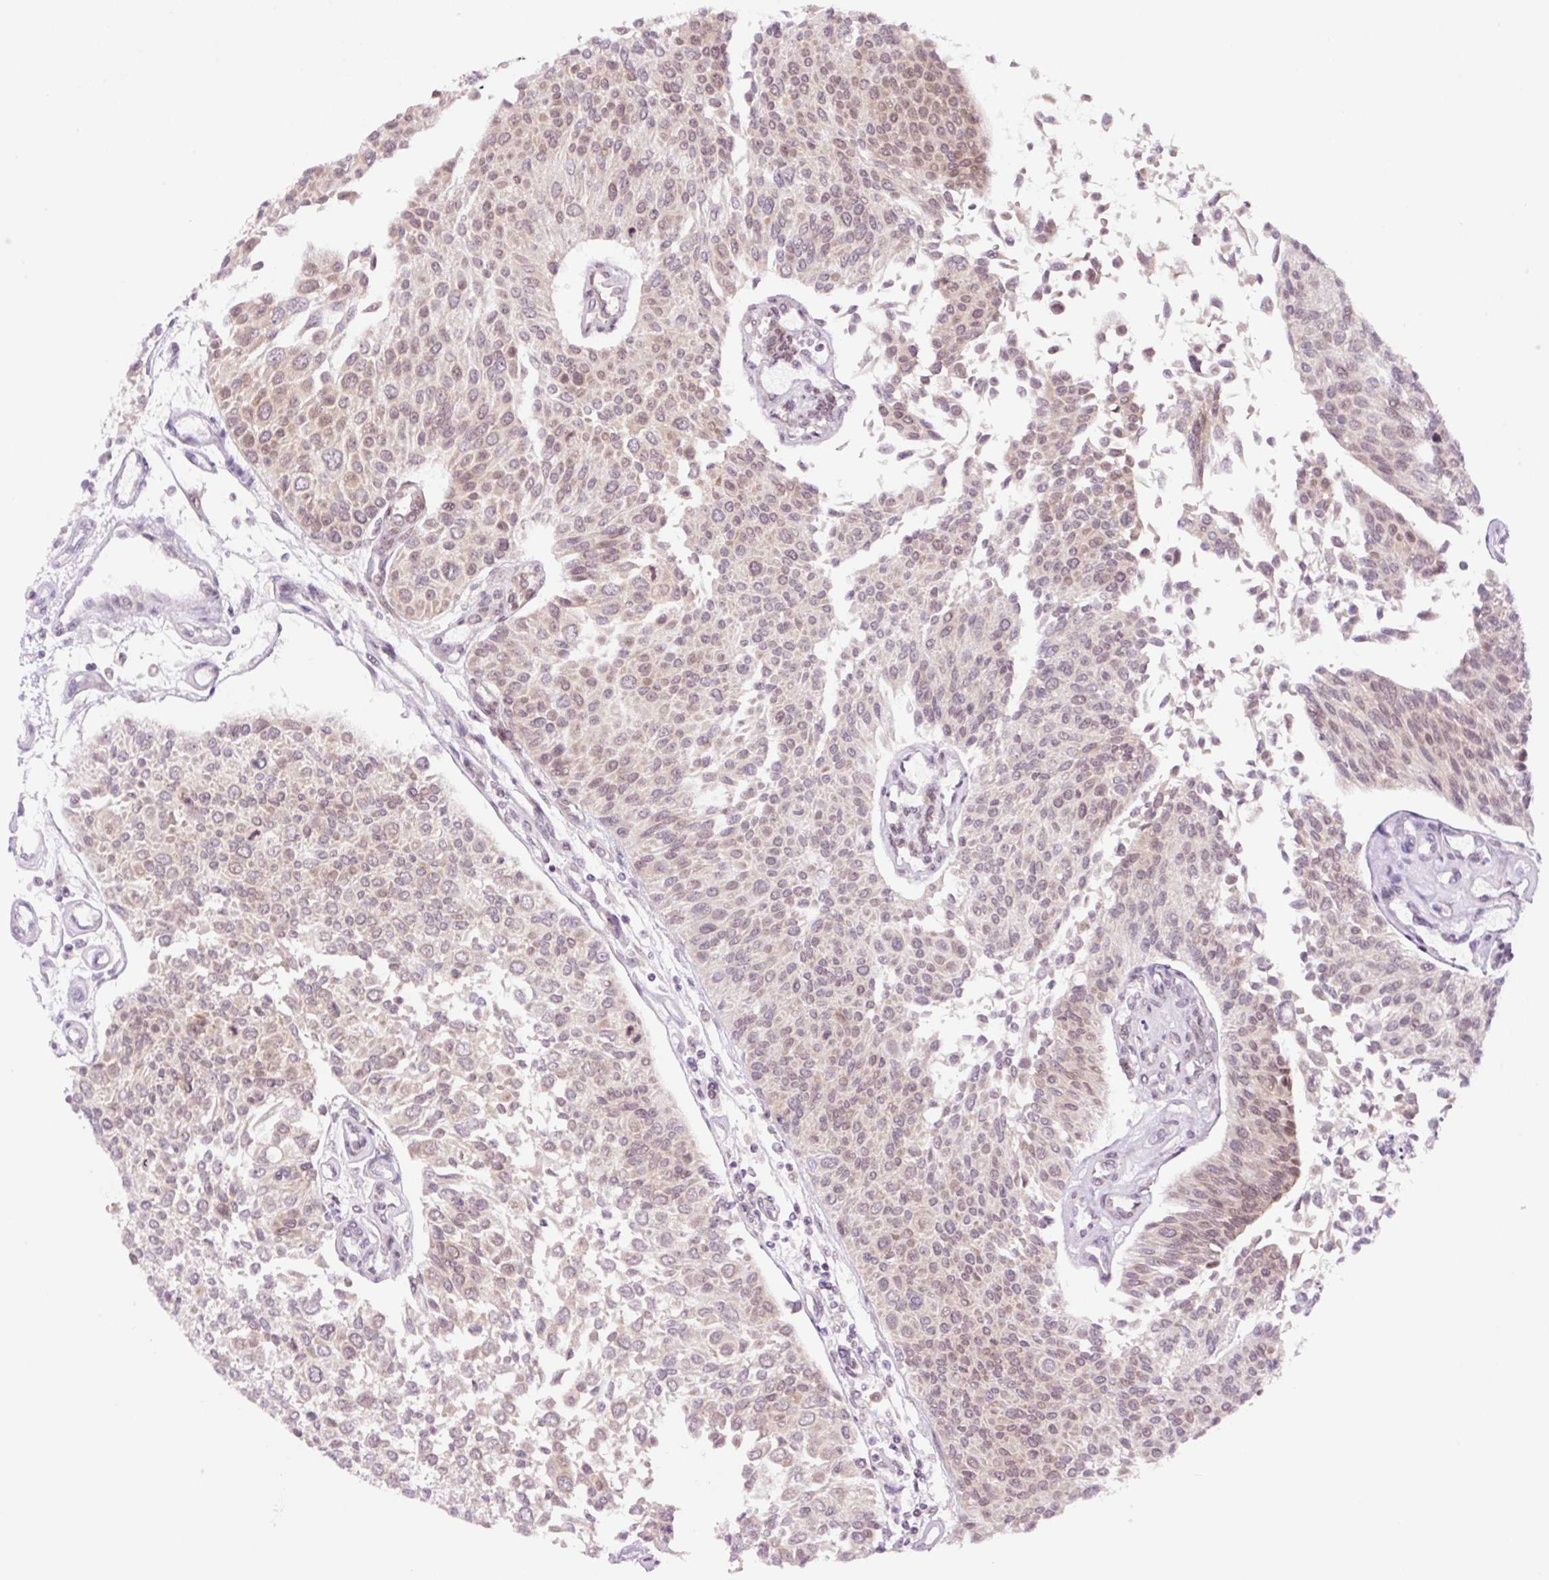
{"staining": {"intensity": "weak", "quantity": "25%-75%", "location": "cytoplasmic/membranous,nuclear"}, "tissue": "urothelial cancer", "cell_type": "Tumor cells", "image_type": "cancer", "snomed": [{"axis": "morphology", "description": "Urothelial carcinoma, NOS"}, {"axis": "topography", "description": "Urinary bladder"}], "caption": "Immunohistochemistry (IHC) histopathology image of neoplastic tissue: urothelial cancer stained using immunohistochemistry (IHC) shows low levels of weak protein expression localized specifically in the cytoplasmic/membranous and nuclear of tumor cells, appearing as a cytoplasmic/membranous and nuclear brown color.", "gene": "RPL41", "patient": {"sex": "male", "age": 55}}